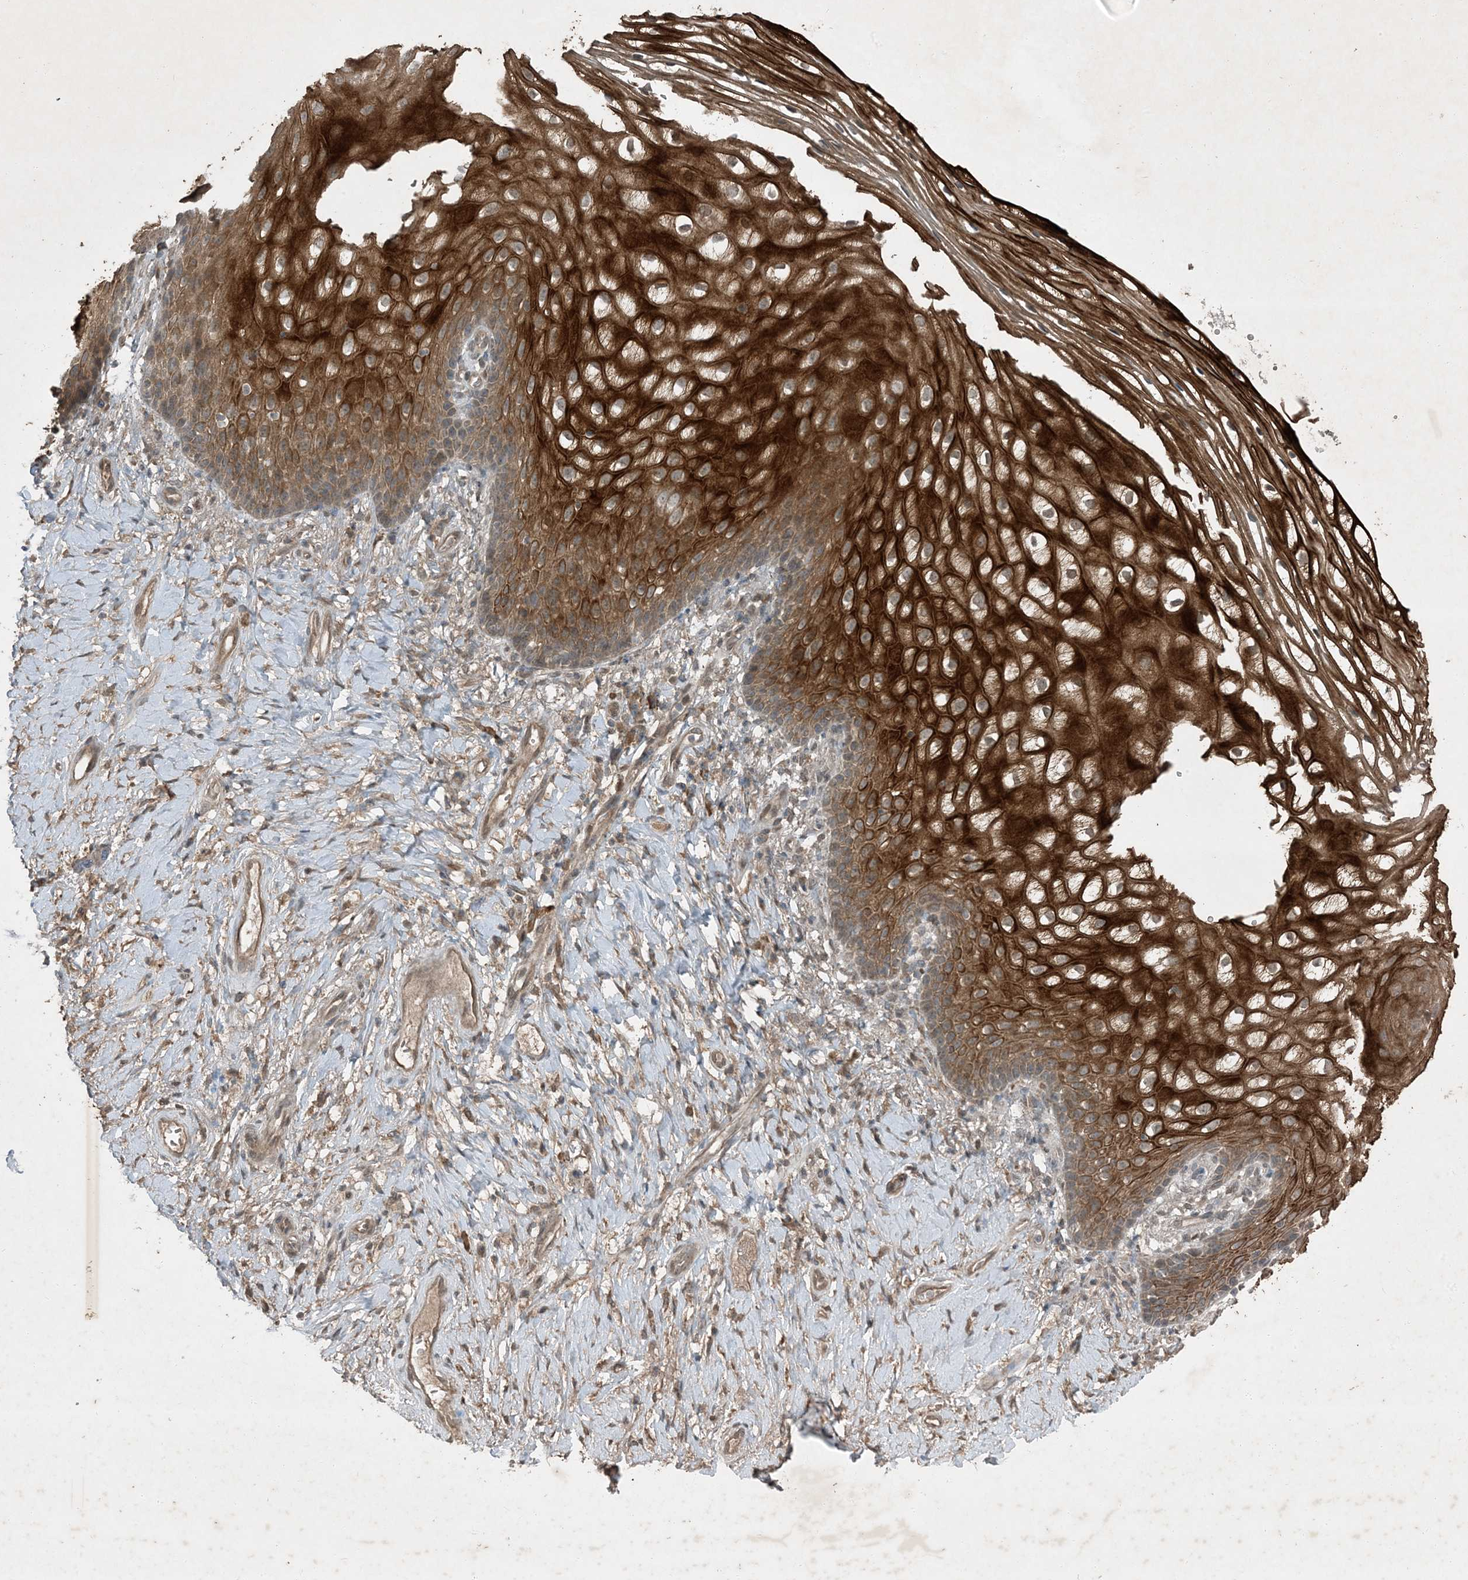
{"staining": {"intensity": "strong", "quantity": ">75%", "location": "cytoplasmic/membranous"}, "tissue": "vagina", "cell_type": "Squamous epithelial cells", "image_type": "normal", "snomed": [{"axis": "morphology", "description": "Normal tissue, NOS"}, {"axis": "topography", "description": "Vagina"}], "caption": "DAB (3,3'-diaminobenzidine) immunohistochemical staining of normal human vagina exhibits strong cytoplasmic/membranous protein staining in about >75% of squamous epithelial cells.", "gene": "MDN1", "patient": {"sex": "female", "age": 60}}